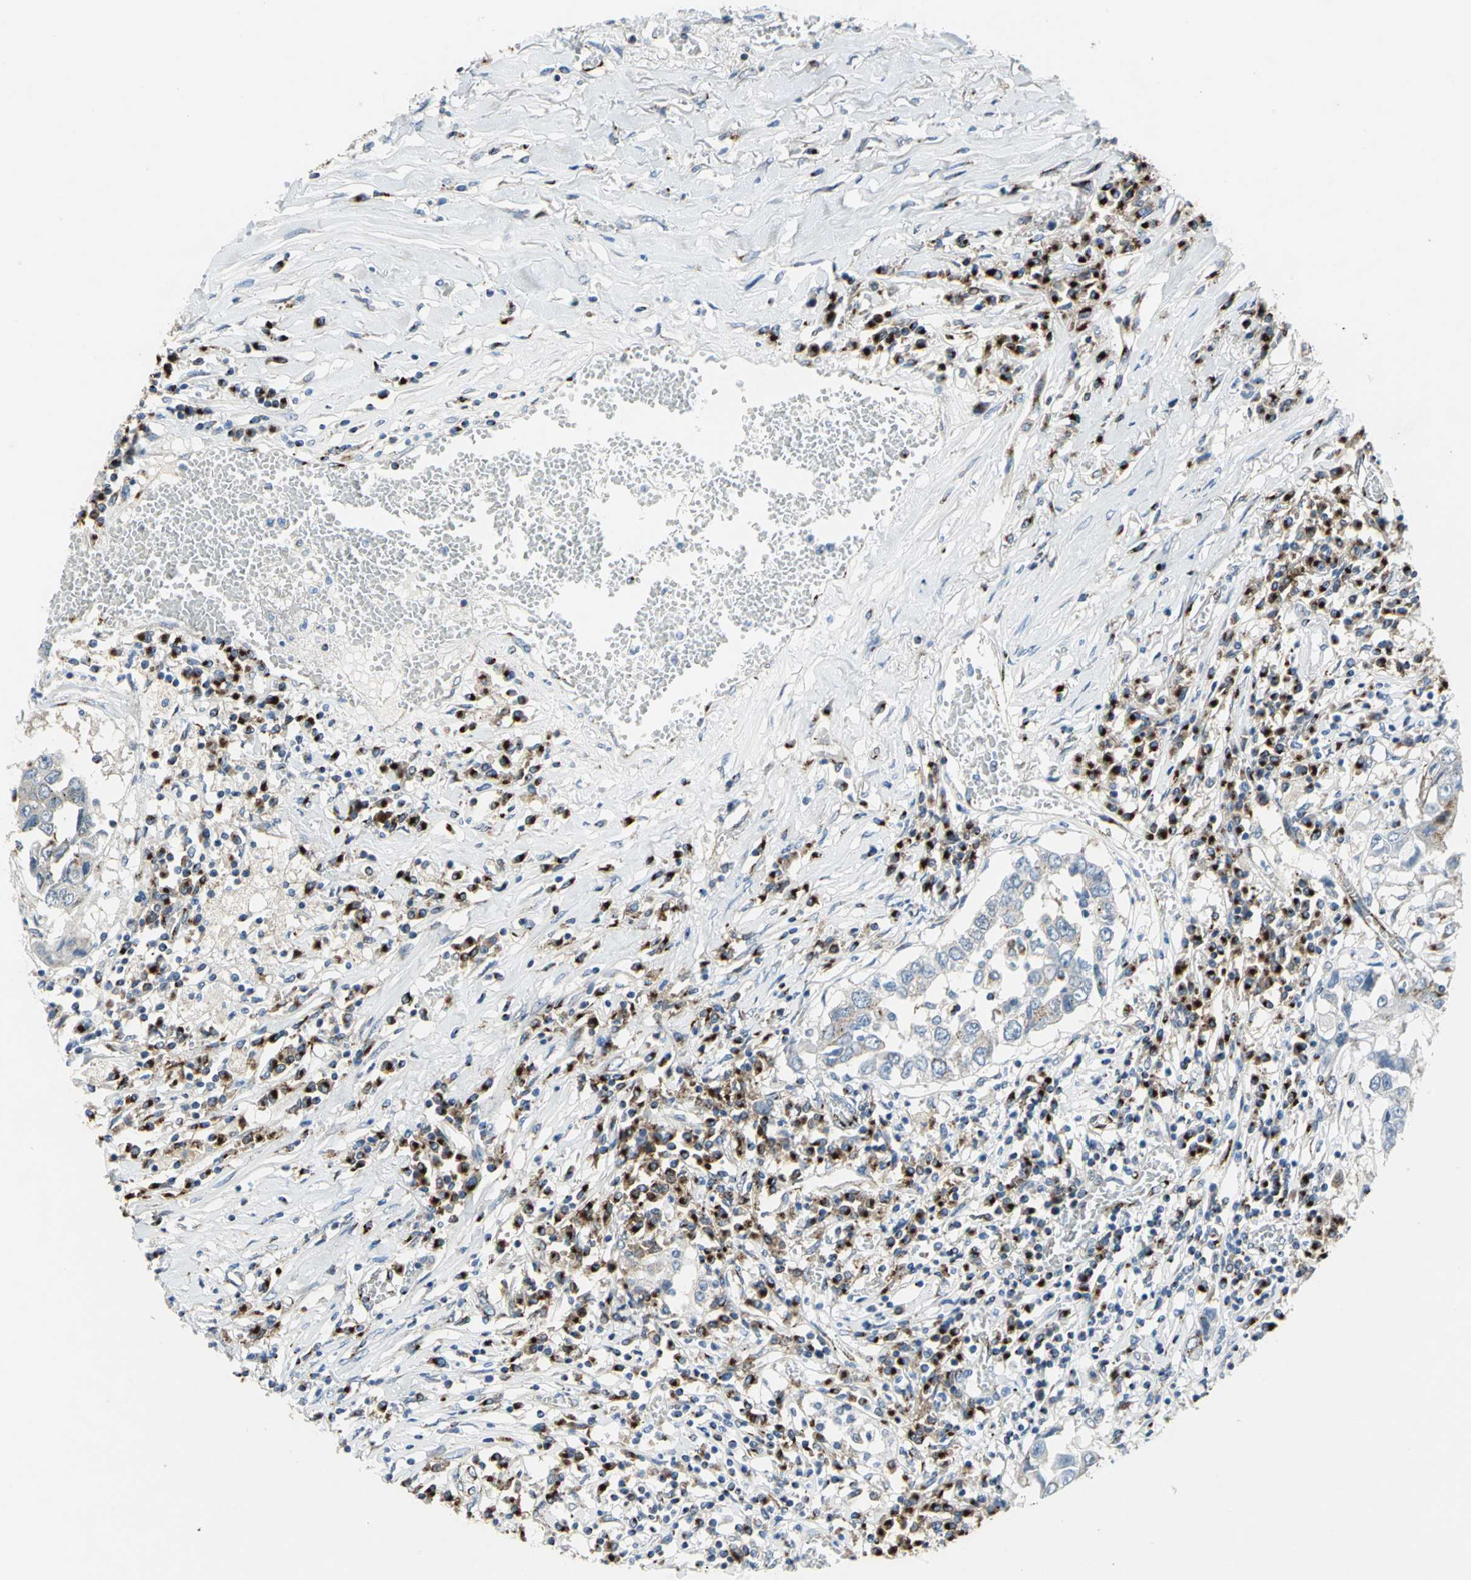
{"staining": {"intensity": "moderate", "quantity": "25%-75%", "location": "cytoplasmic/membranous"}, "tissue": "lung cancer", "cell_type": "Tumor cells", "image_type": "cancer", "snomed": [{"axis": "morphology", "description": "Squamous cell carcinoma, NOS"}, {"axis": "topography", "description": "Lung"}], "caption": "Immunohistochemical staining of lung squamous cell carcinoma displays moderate cytoplasmic/membranous protein expression in about 25%-75% of tumor cells.", "gene": "GPR3", "patient": {"sex": "male", "age": 71}}